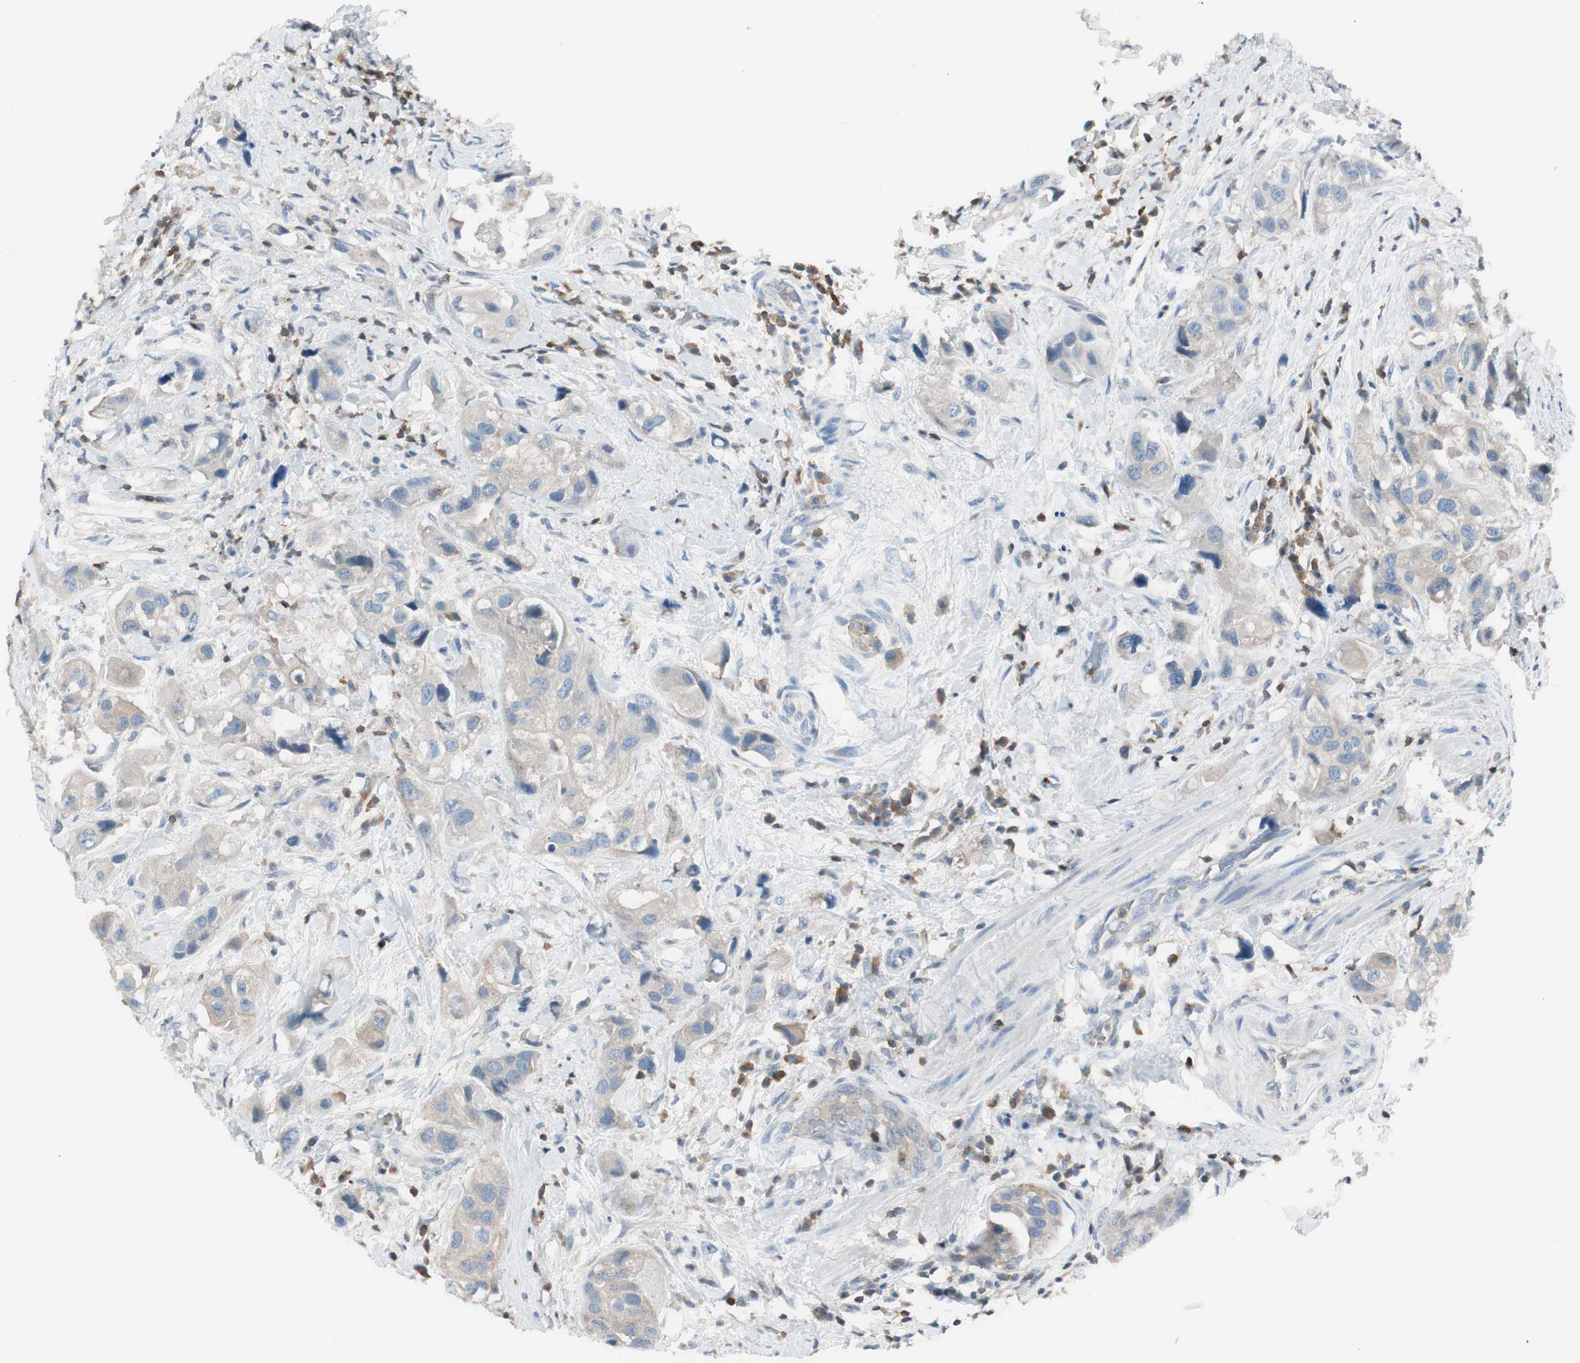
{"staining": {"intensity": "weak", "quantity": "25%-75%", "location": "cytoplasmic/membranous"}, "tissue": "urothelial cancer", "cell_type": "Tumor cells", "image_type": "cancer", "snomed": [{"axis": "morphology", "description": "Urothelial carcinoma, High grade"}, {"axis": "topography", "description": "Urinary bladder"}], "caption": "There is low levels of weak cytoplasmic/membranous positivity in tumor cells of urothelial cancer, as demonstrated by immunohistochemical staining (brown color).", "gene": "SLC9A3R1", "patient": {"sex": "female", "age": 64}}